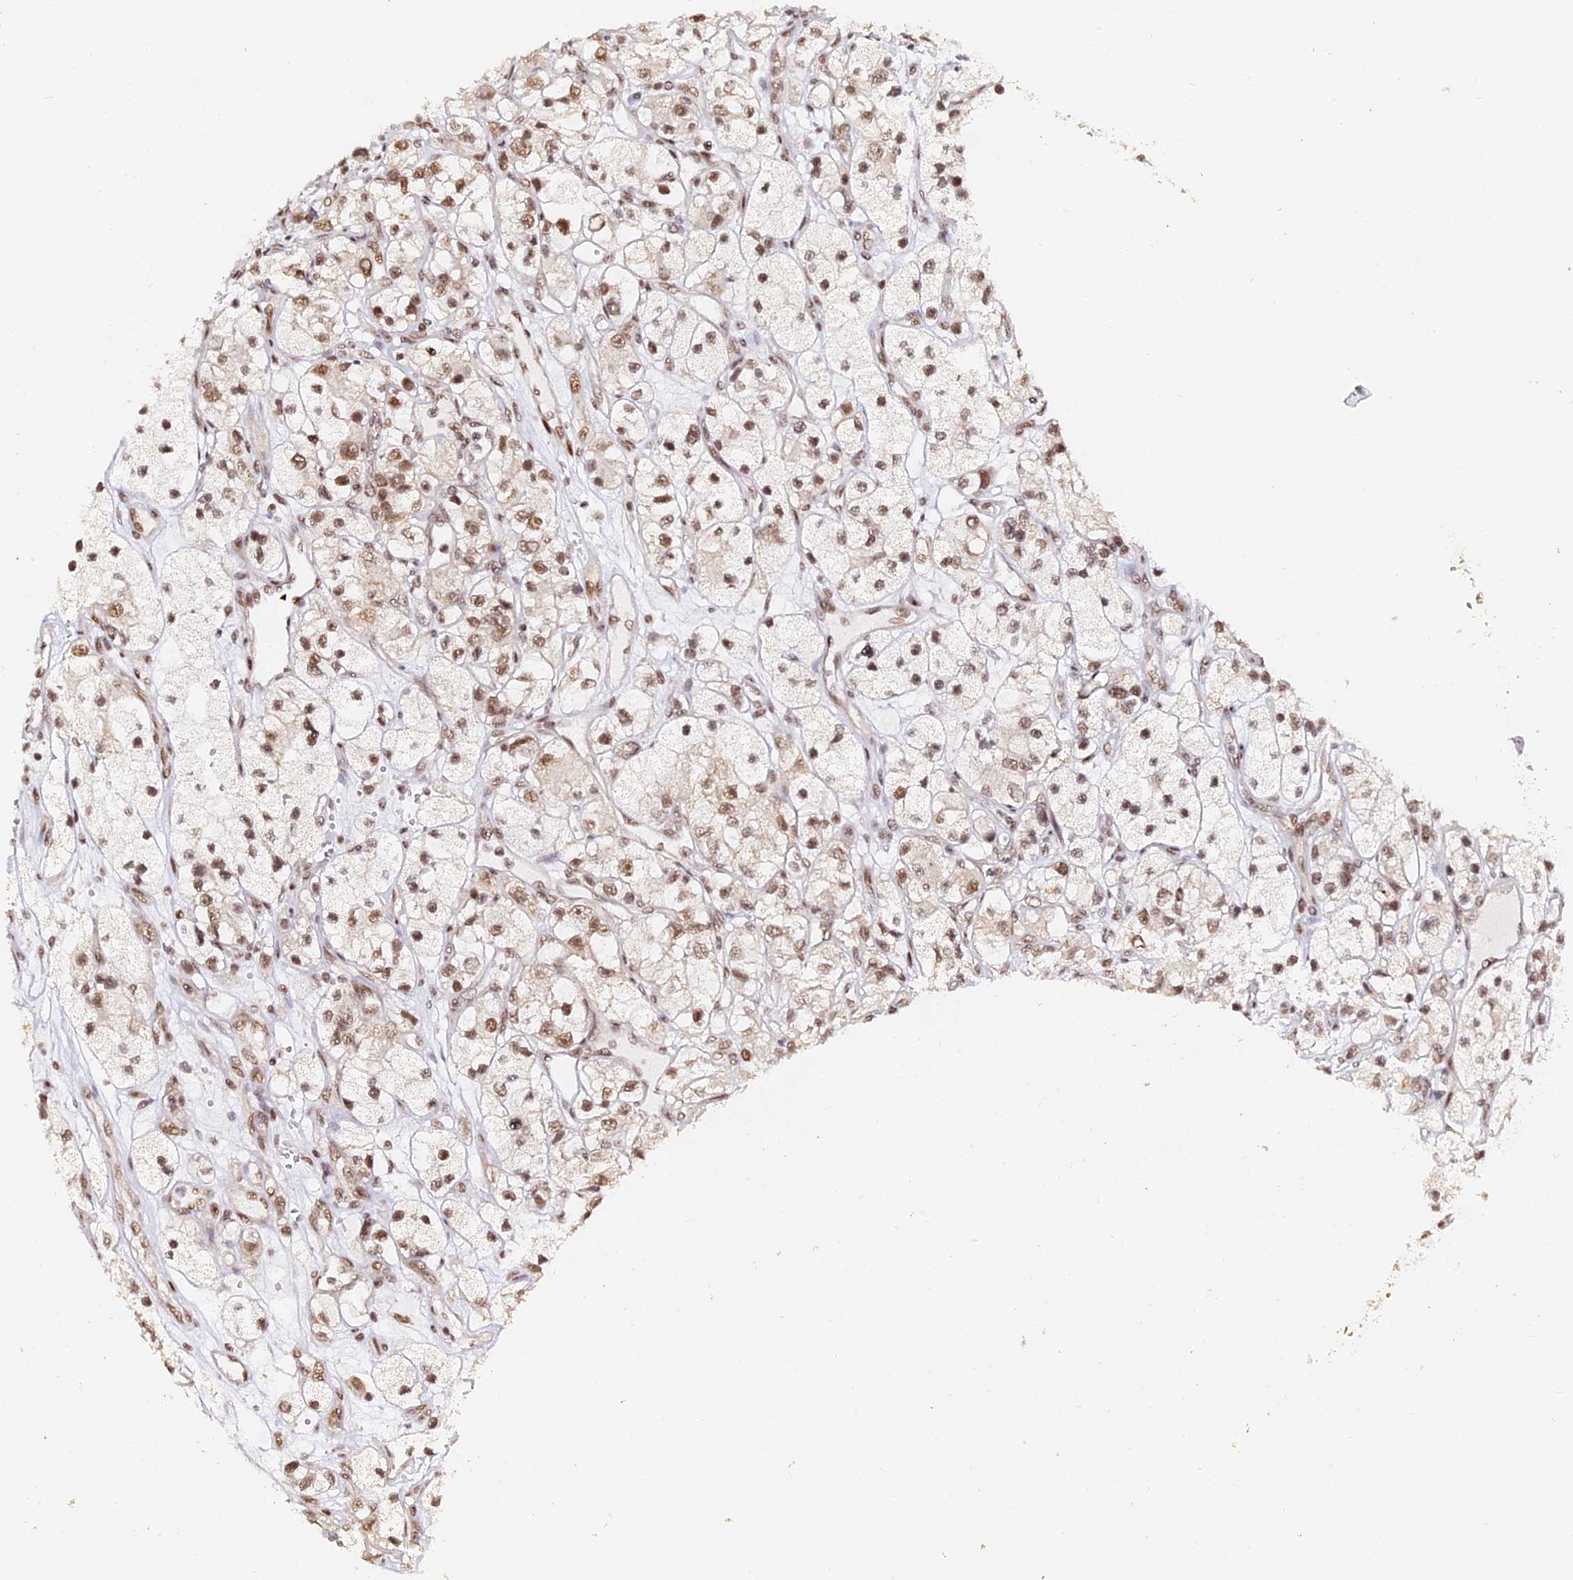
{"staining": {"intensity": "moderate", "quantity": ">75%", "location": "nuclear"}, "tissue": "renal cancer", "cell_type": "Tumor cells", "image_type": "cancer", "snomed": [{"axis": "morphology", "description": "Adenocarcinoma, NOS"}, {"axis": "topography", "description": "Kidney"}], "caption": "Tumor cells show medium levels of moderate nuclear expression in about >75% of cells in human adenocarcinoma (renal).", "gene": "MCRS1", "patient": {"sex": "female", "age": 57}}